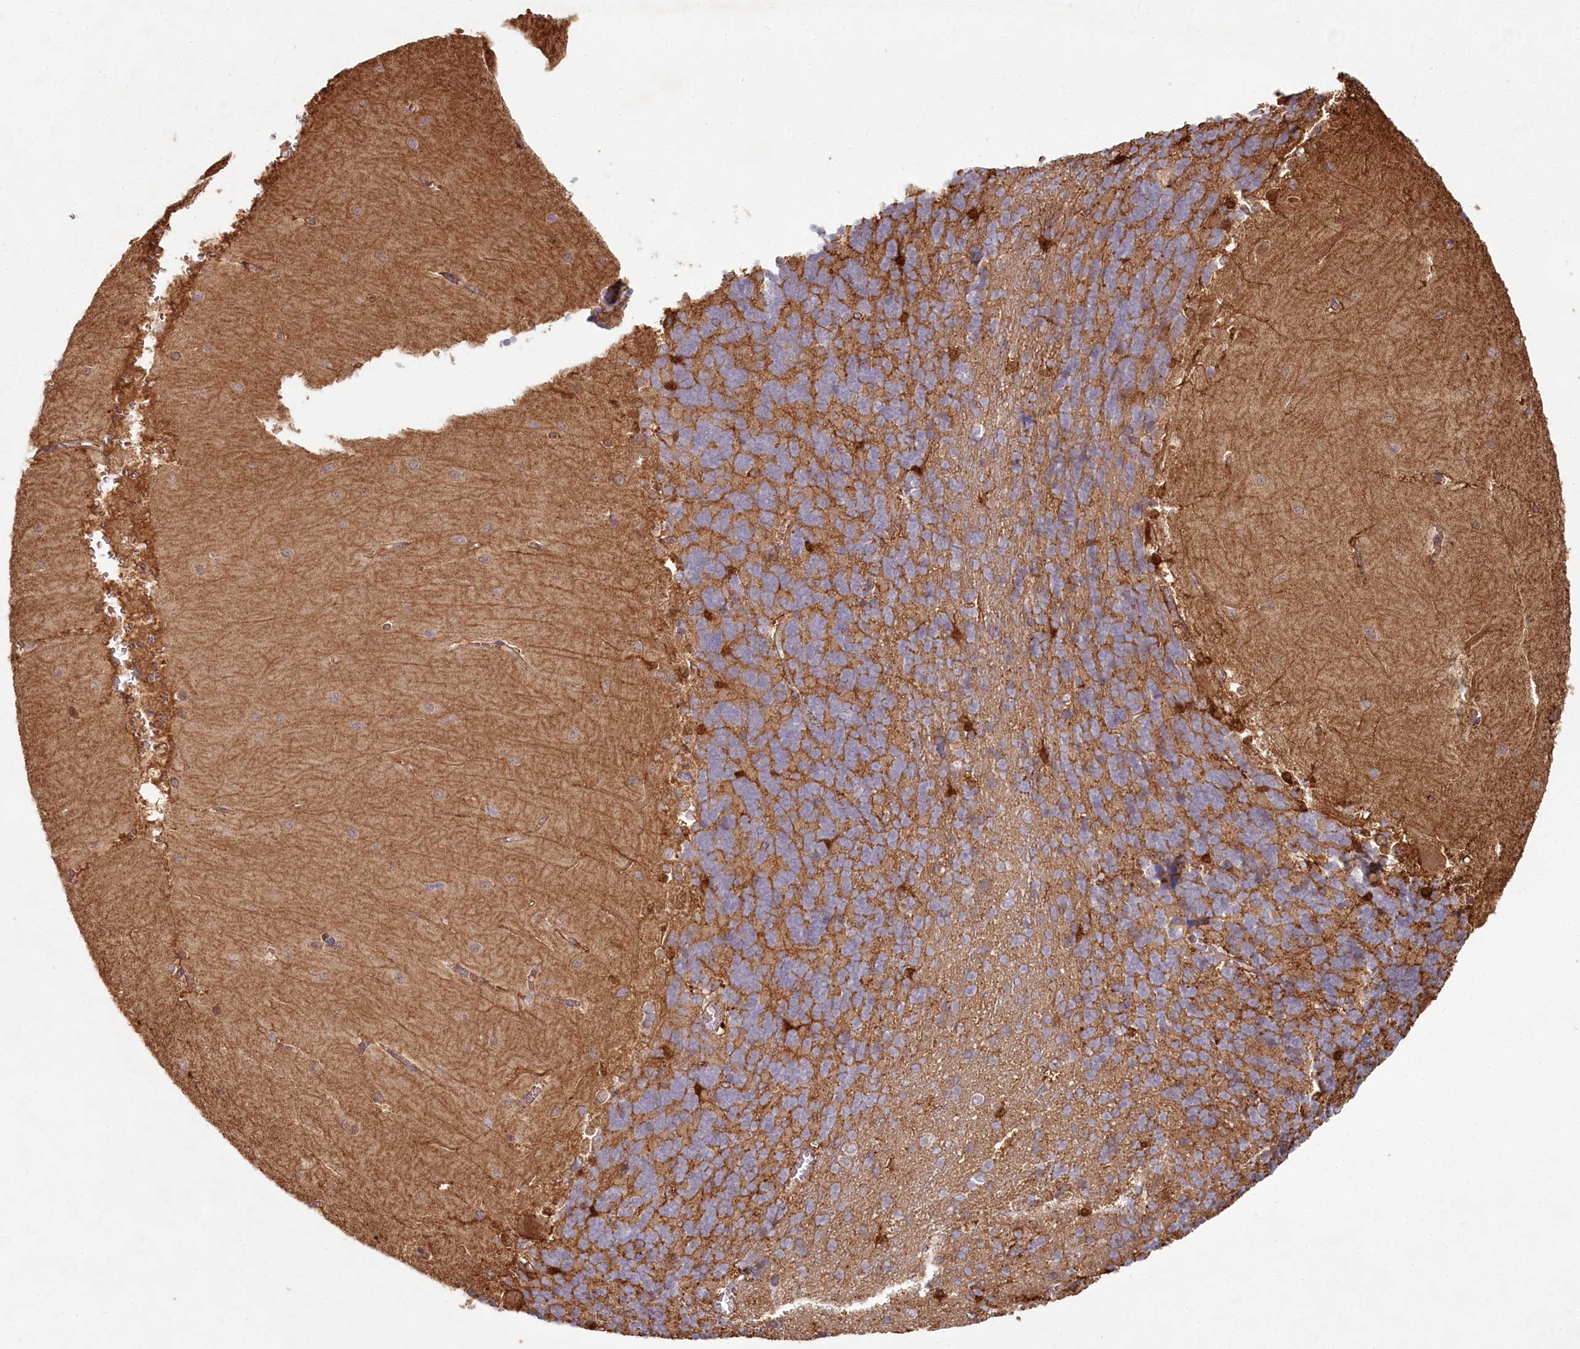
{"staining": {"intensity": "moderate", "quantity": "25%-75%", "location": "cytoplasmic/membranous"}, "tissue": "cerebellum", "cell_type": "Cells in granular layer", "image_type": "normal", "snomed": [{"axis": "morphology", "description": "Normal tissue, NOS"}, {"axis": "topography", "description": "Cerebellum"}], "caption": "DAB immunohistochemical staining of benign human cerebellum demonstrates moderate cytoplasmic/membranous protein staining in approximately 25%-75% of cells in granular layer.", "gene": "HAL", "patient": {"sex": "male", "age": 37}}